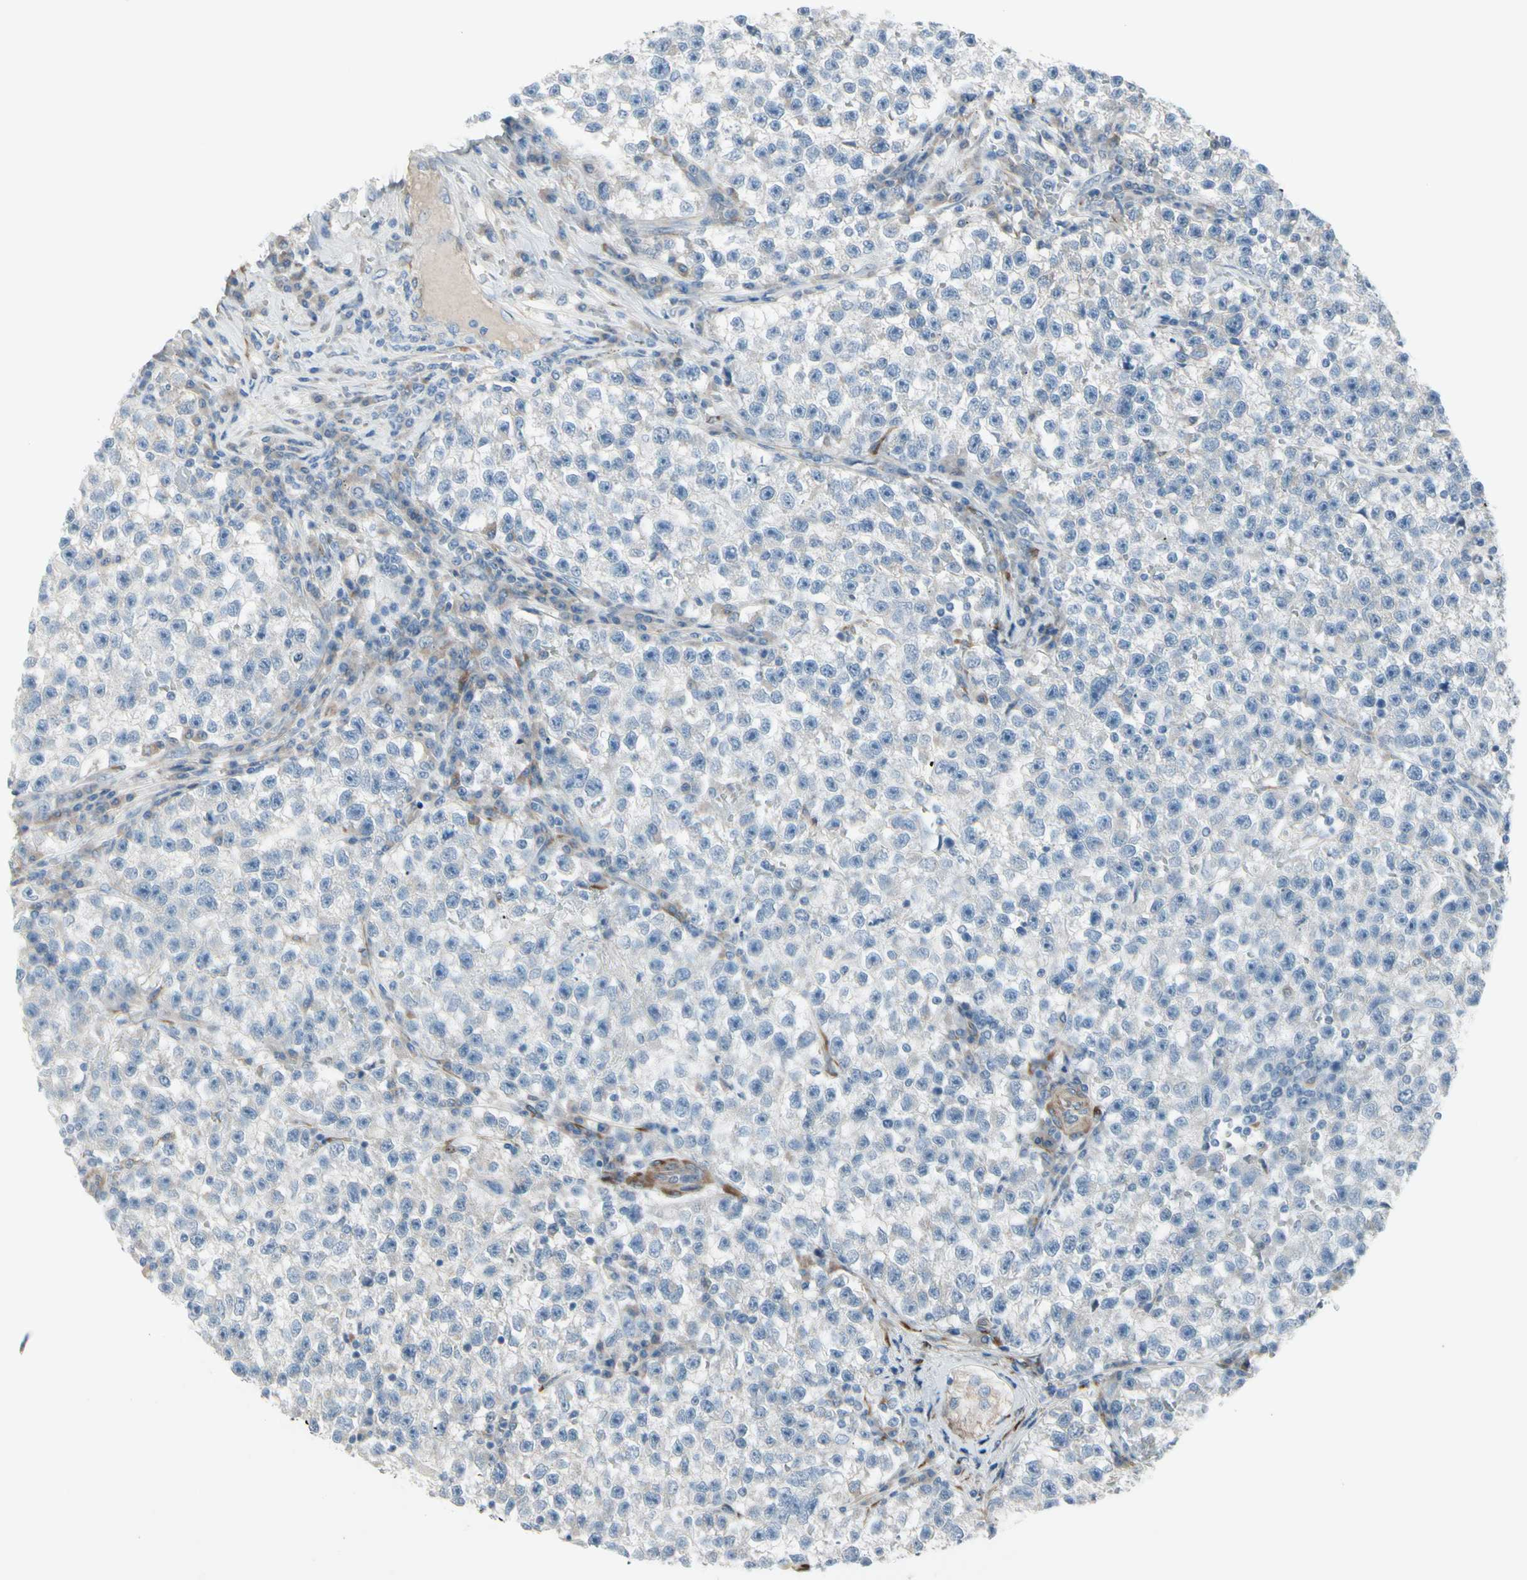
{"staining": {"intensity": "negative", "quantity": "none", "location": "none"}, "tissue": "testis cancer", "cell_type": "Tumor cells", "image_type": "cancer", "snomed": [{"axis": "morphology", "description": "Seminoma, NOS"}, {"axis": "topography", "description": "Testis"}], "caption": "Immunohistochemical staining of testis cancer displays no significant positivity in tumor cells. (Brightfield microscopy of DAB (3,3'-diaminobenzidine) immunohistochemistry (IHC) at high magnification).", "gene": "MAP2", "patient": {"sex": "male", "age": 22}}